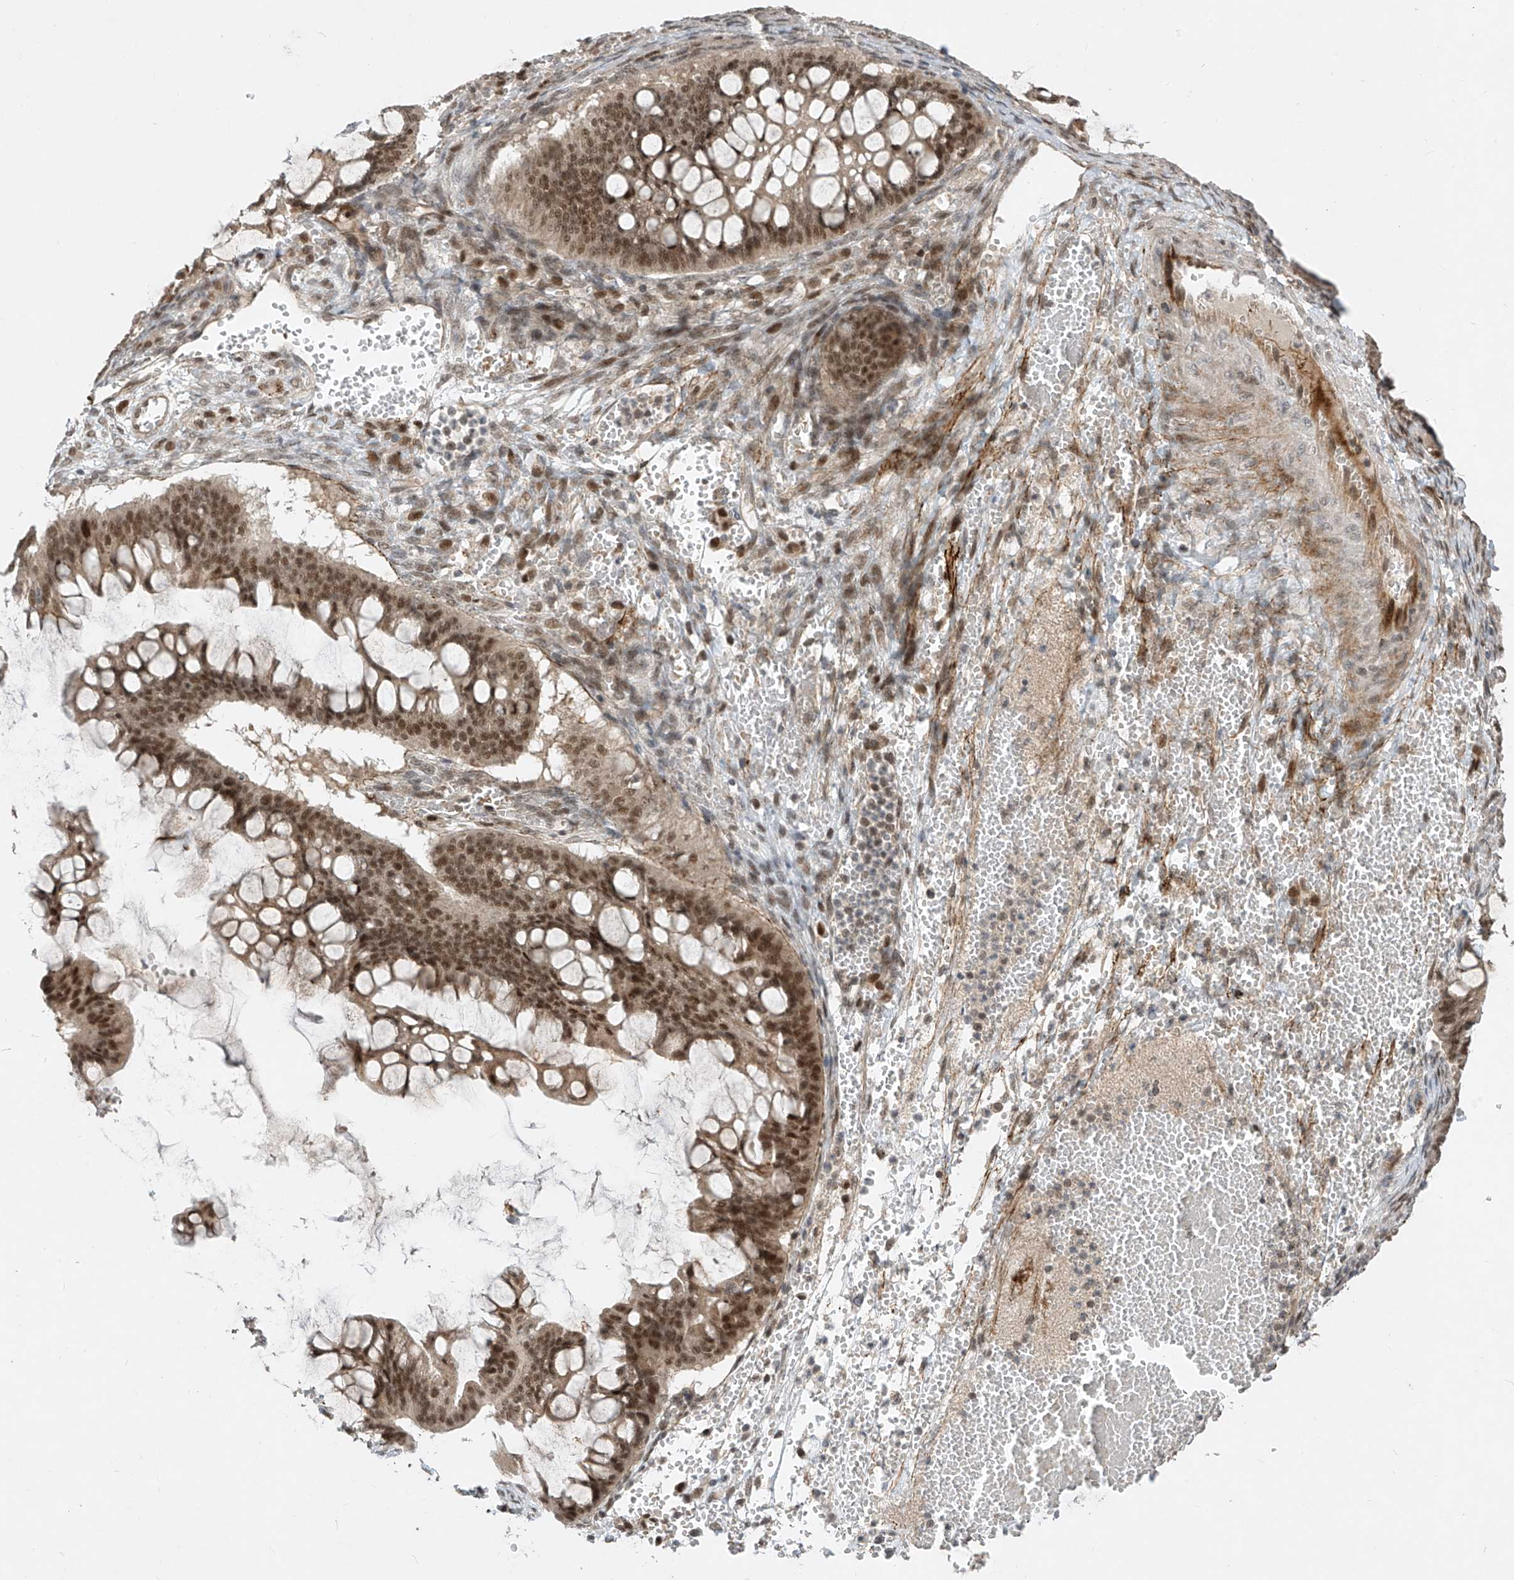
{"staining": {"intensity": "moderate", "quantity": ">75%", "location": "nuclear"}, "tissue": "ovarian cancer", "cell_type": "Tumor cells", "image_type": "cancer", "snomed": [{"axis": "morphology", "description": "Cystadenocarcinoma, mucinous, NOS"}, {"axis": "topography", "description": "Ovary"}], "caption": "Immunohistochemistry (IHC) micrograph of neoplastic tissue: human ovarian cancer stained using IHC shows medium levels of moderate protein expression localized specifically in the nuclear of tumor cells, appearing as a nuclear brown color.", "gene": "LAGE3", "patient": {"sex": "female", "age": 73}}